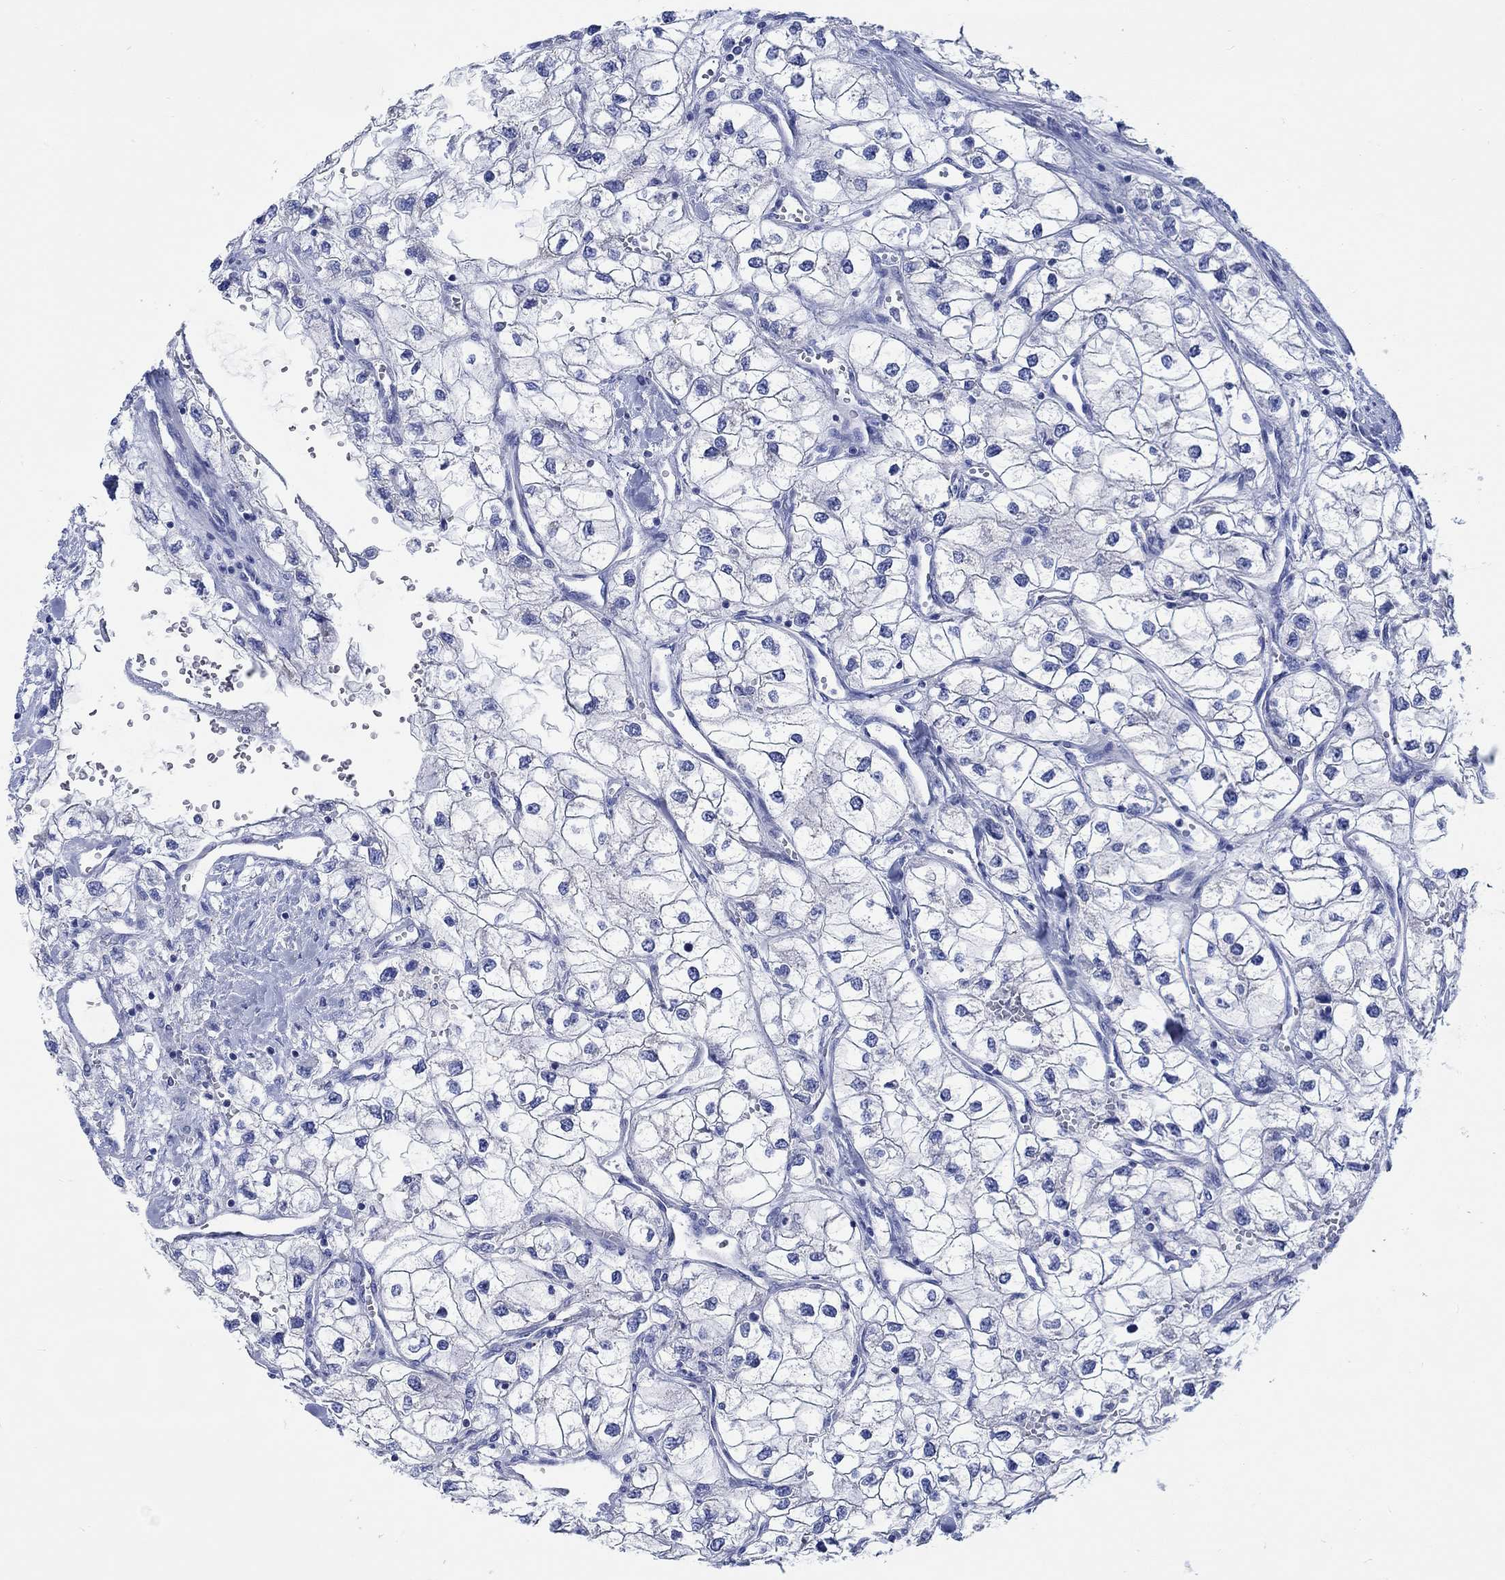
{"staining": {"intensity": "negative", "quantity": "none", "location": "none"}, "tissue": "renal cancer", "cell_type": "Tumor cells", "image_type": "cancer", "snomed": [{"axis": "morphology", "description": "Adenocarcinoma, NOS"}, {"axis": "topography", "description": "Kidney"}], "caption": "The micrograph shows no staining of tumor cells in renal cancer. (DAB immunohistochemistry (IHC) visualized using brightfield microscopy, high magnification).", "gene": "CPLX2", "patient": {"sex": "male", "age": 59}}